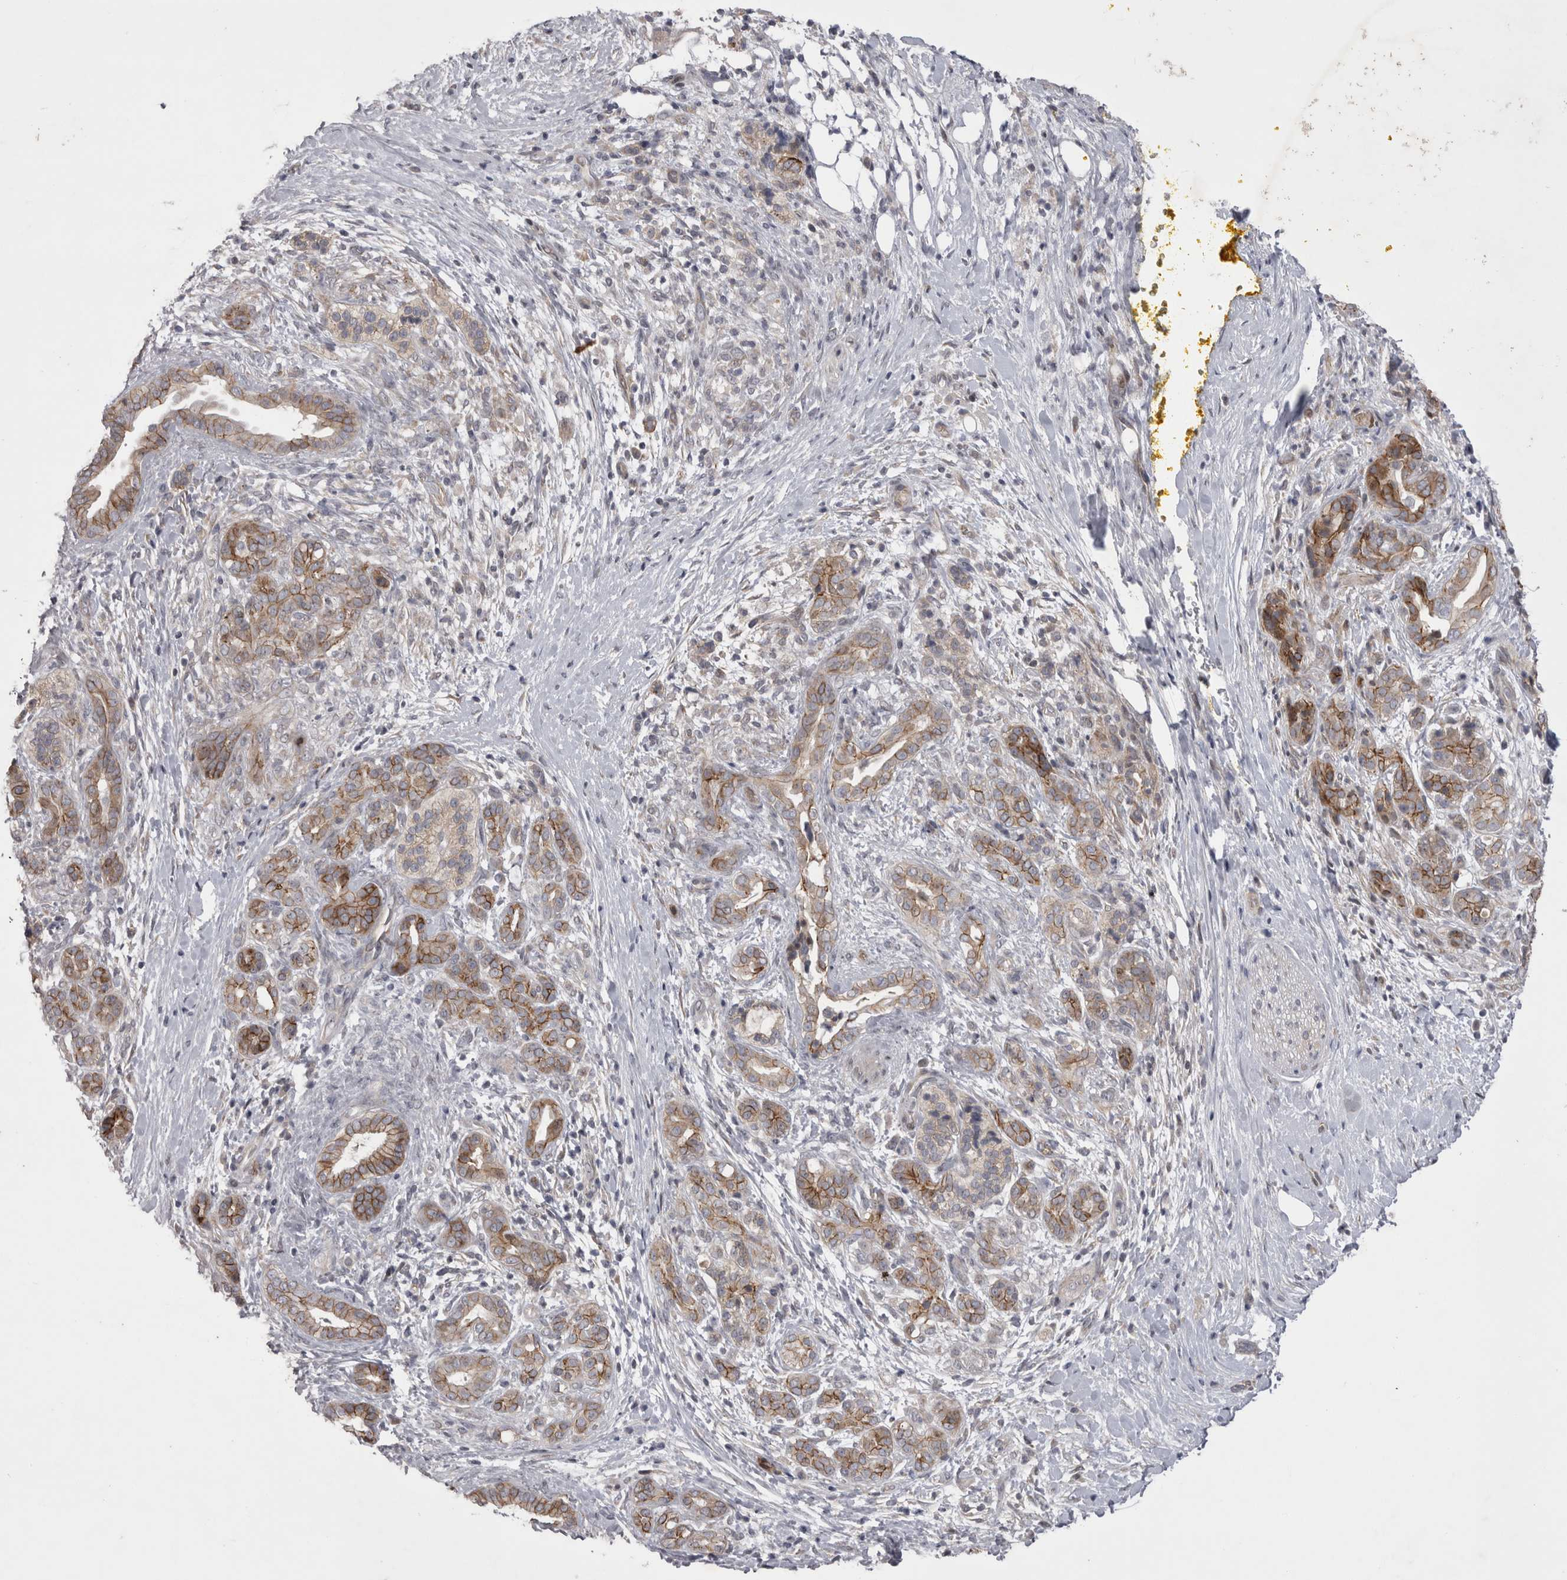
{"staining": {"intensity": "moderate", "quantity": "25%-75%", "location": "cytoplasmic/membranous"}, "tissue": "pancreatic cancer", "cell_type": "Tumor cells", "image_type": "cancer", "snomed": [{"axis": "morphology", "description": "Adenocarcinoma, NOS"}, {"axis": "topography", "description": "Pancreas"}], "caption": "Tumor cells display medium levels of moderate cytoplasmic/membranous positivity in about 25%-75% of cells in pancreatic cancer (adenocarcinoma).", "gene": "NENF", "patient": {"sex": "male", "age": 58}}